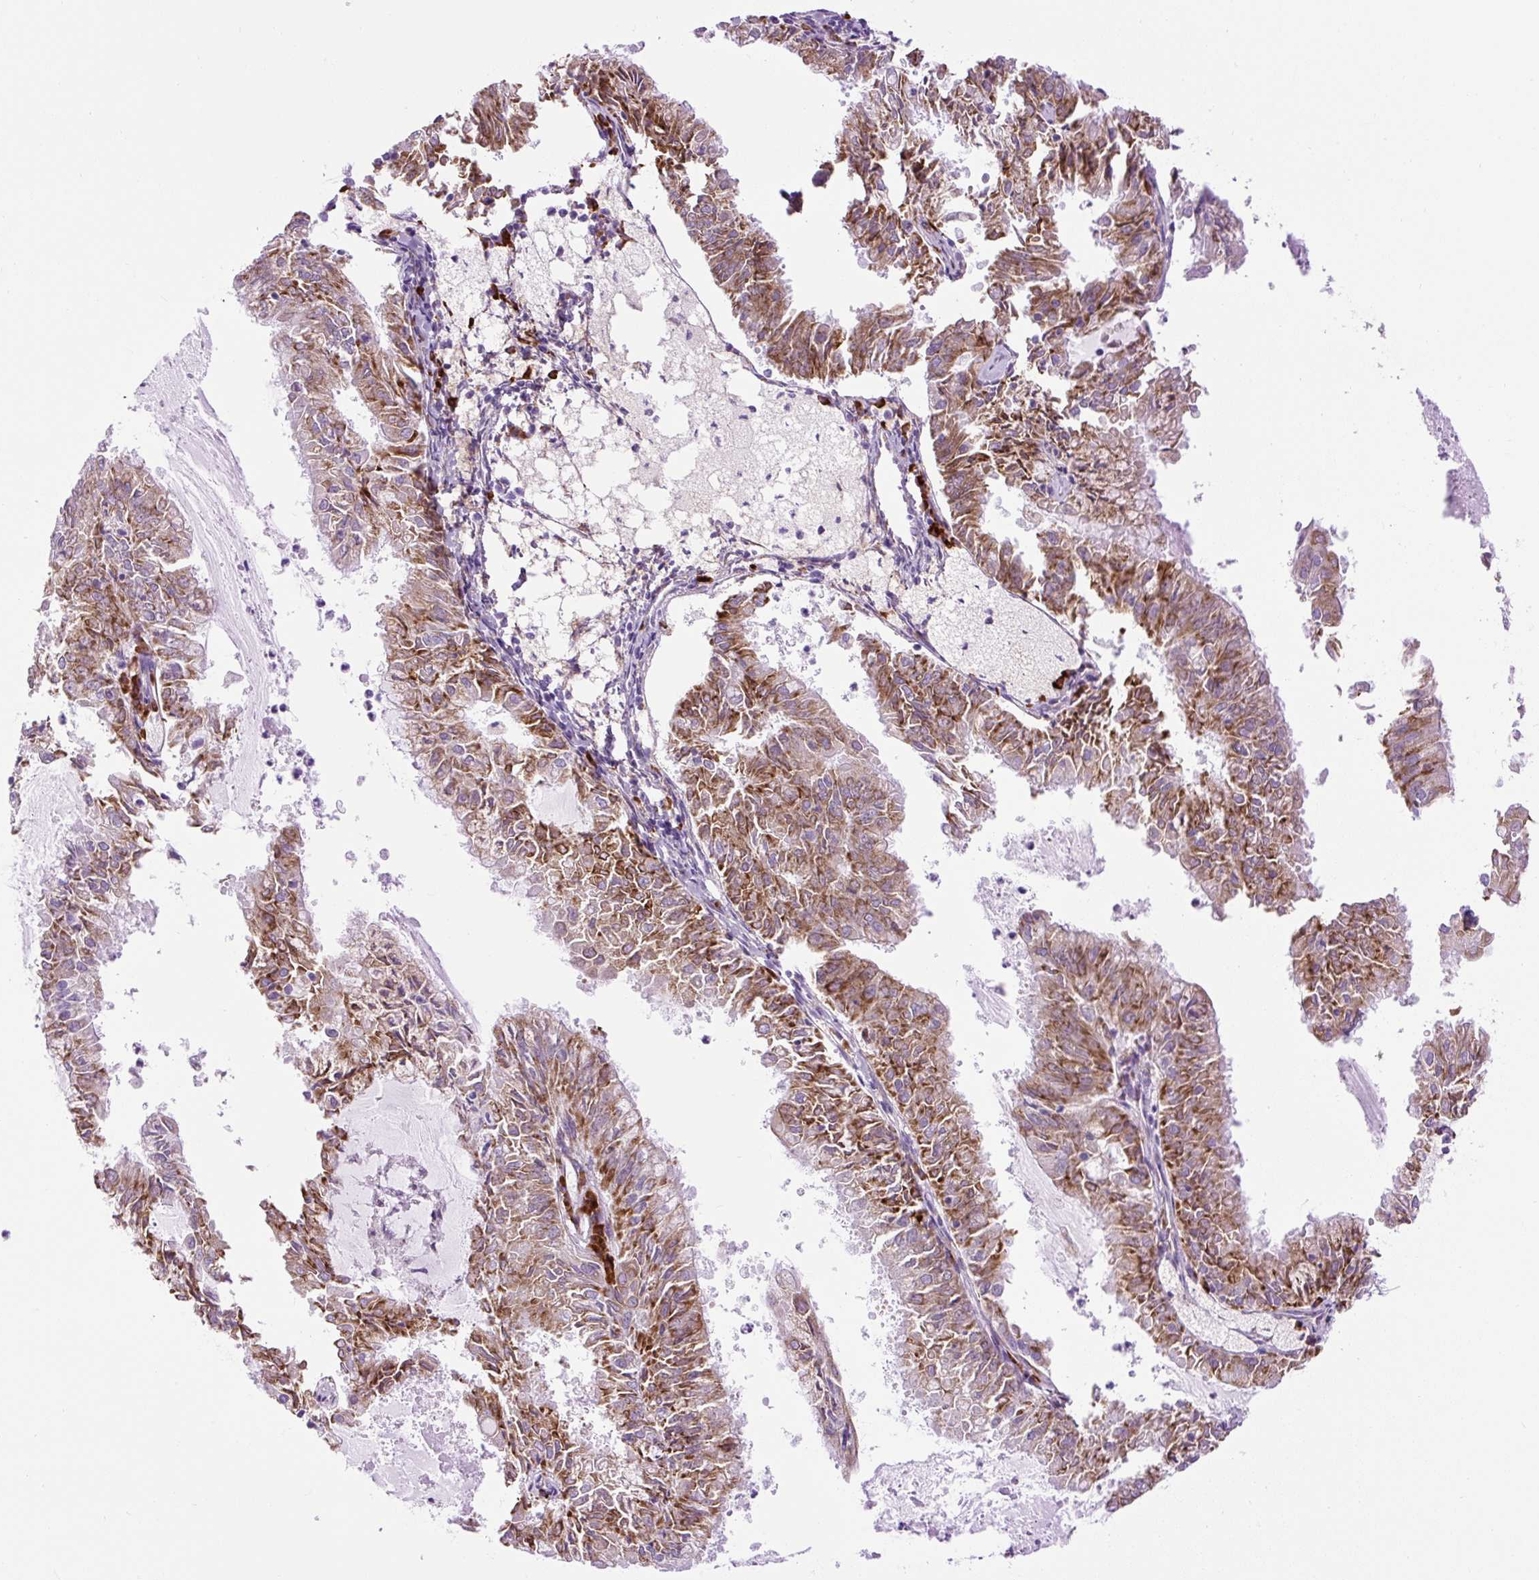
{"staining": {"intensity": "strong", "quantity": ">75%", "location": "cytoplasmic/membranous"}, "tissue": "endometrial cancer", "cell_type": "Tumor cells", "image_type": "cancer", "snomed": [{"axis": "morphology", "description": "Adenocarcinoma, NOS"}, {"axis": "topography", "description": "Endometrium"}], "caption": "Immunohistochemical staining of human adenocarcinoma (endometrial) demonstrates high levels of strong cytoplasmic/membranous protein positivity in about >75% of tumor cells. The staining was performed using DAB to visualize the protein expression in brown, while the nuclei were stained in blue with hematoxylin (Magnification: 20x).", "gene": "DDOST", "patient": {"sex": "female", "age": 57}}